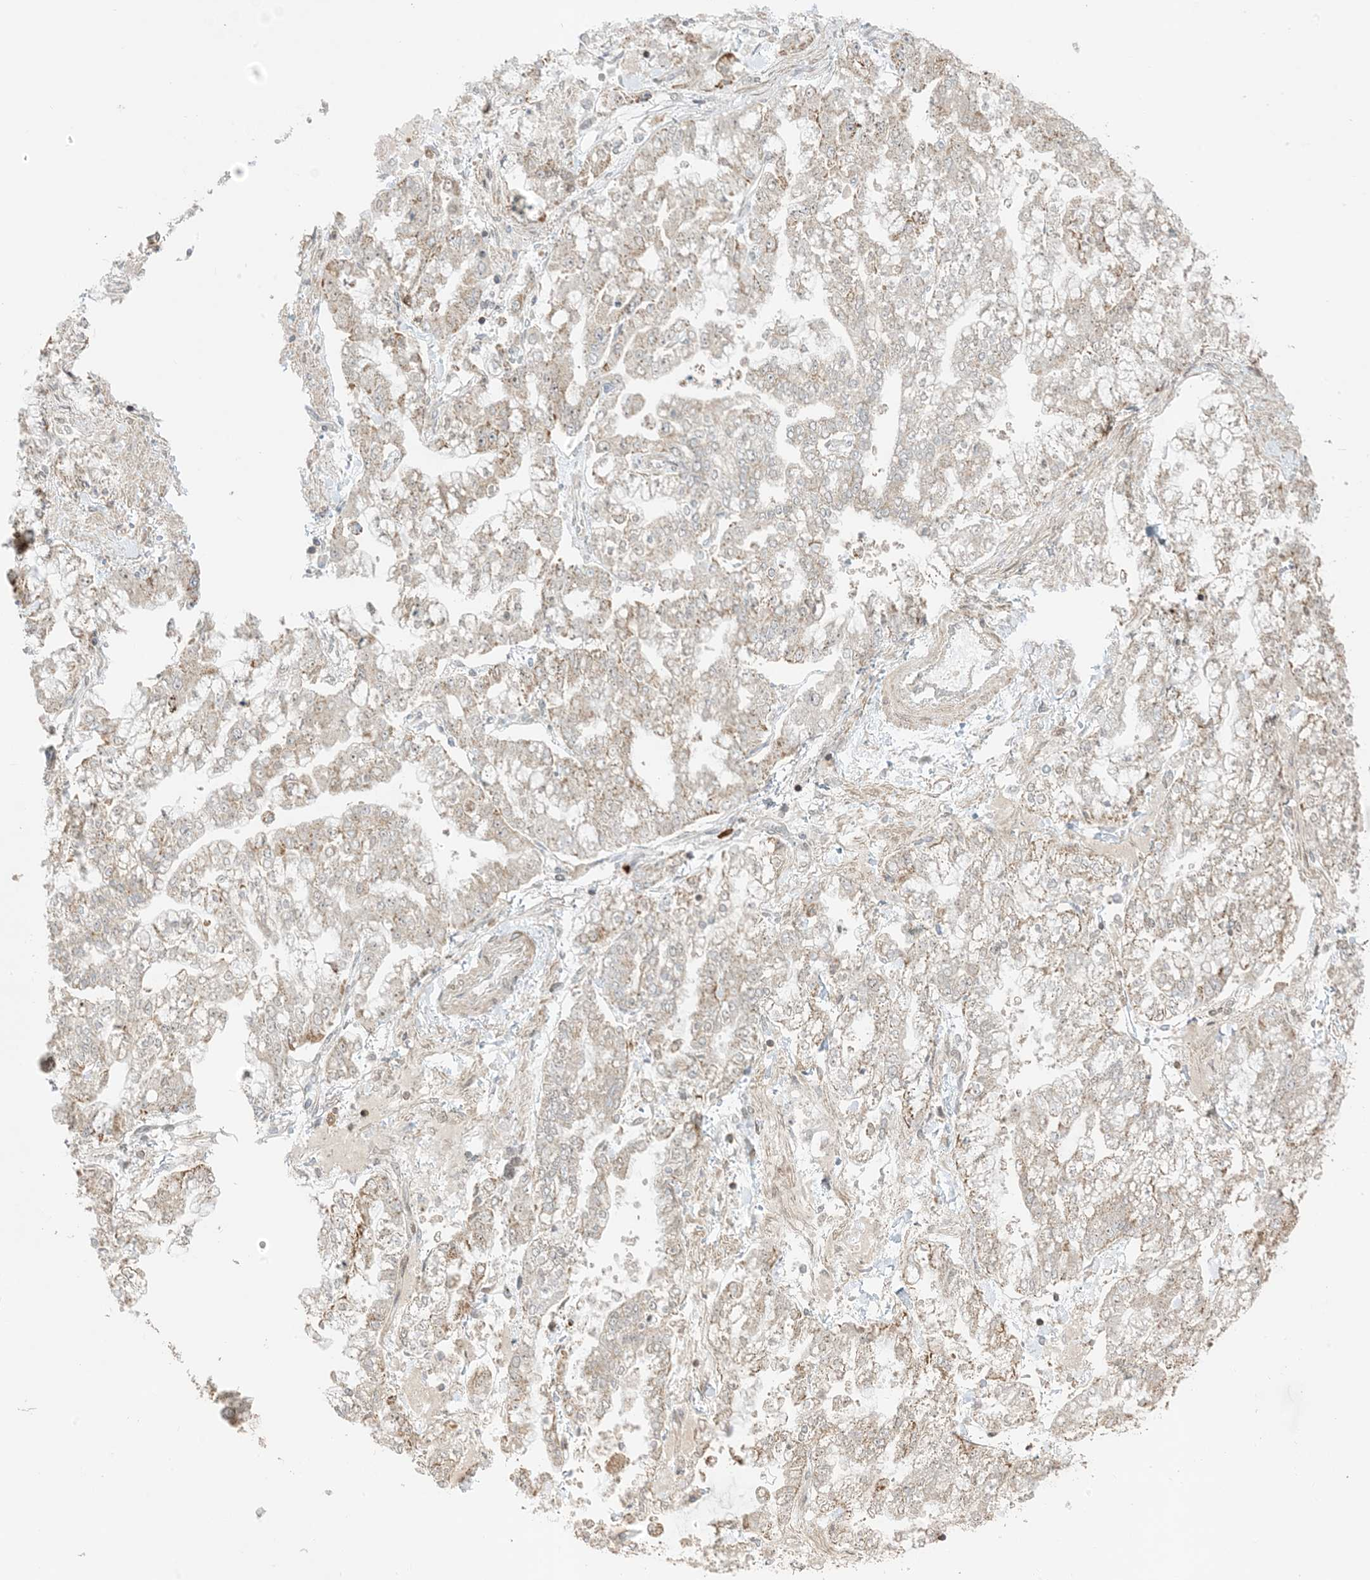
{"staining": {"intensity": "moderate", "quantity": "<25%", "location": "cytoplasmic/membranous"}, "tissue": "stomach cancer", "cell_type": "Tumor cells", "image_type": "cancer", "snomed": [{"axis": "morphology", "description": "Normal tissue, NOS"}, {"axis": "morphology", "description": "Adenocarcinoma, NOS"}, {"axis": "topography", "description": "Stomach, upper"}, {"axis": "topography", "description": "Stomach"}], "caption": "Tumor cells reveal low levels of moderate cytoplasmic/membranous staining in about <25% of cells in stomach cancer (adenocarcinoma). Nuclei are stained in blue.", "gene": "PHLDB2", "patient": {"sex": "male", "age": 76}}